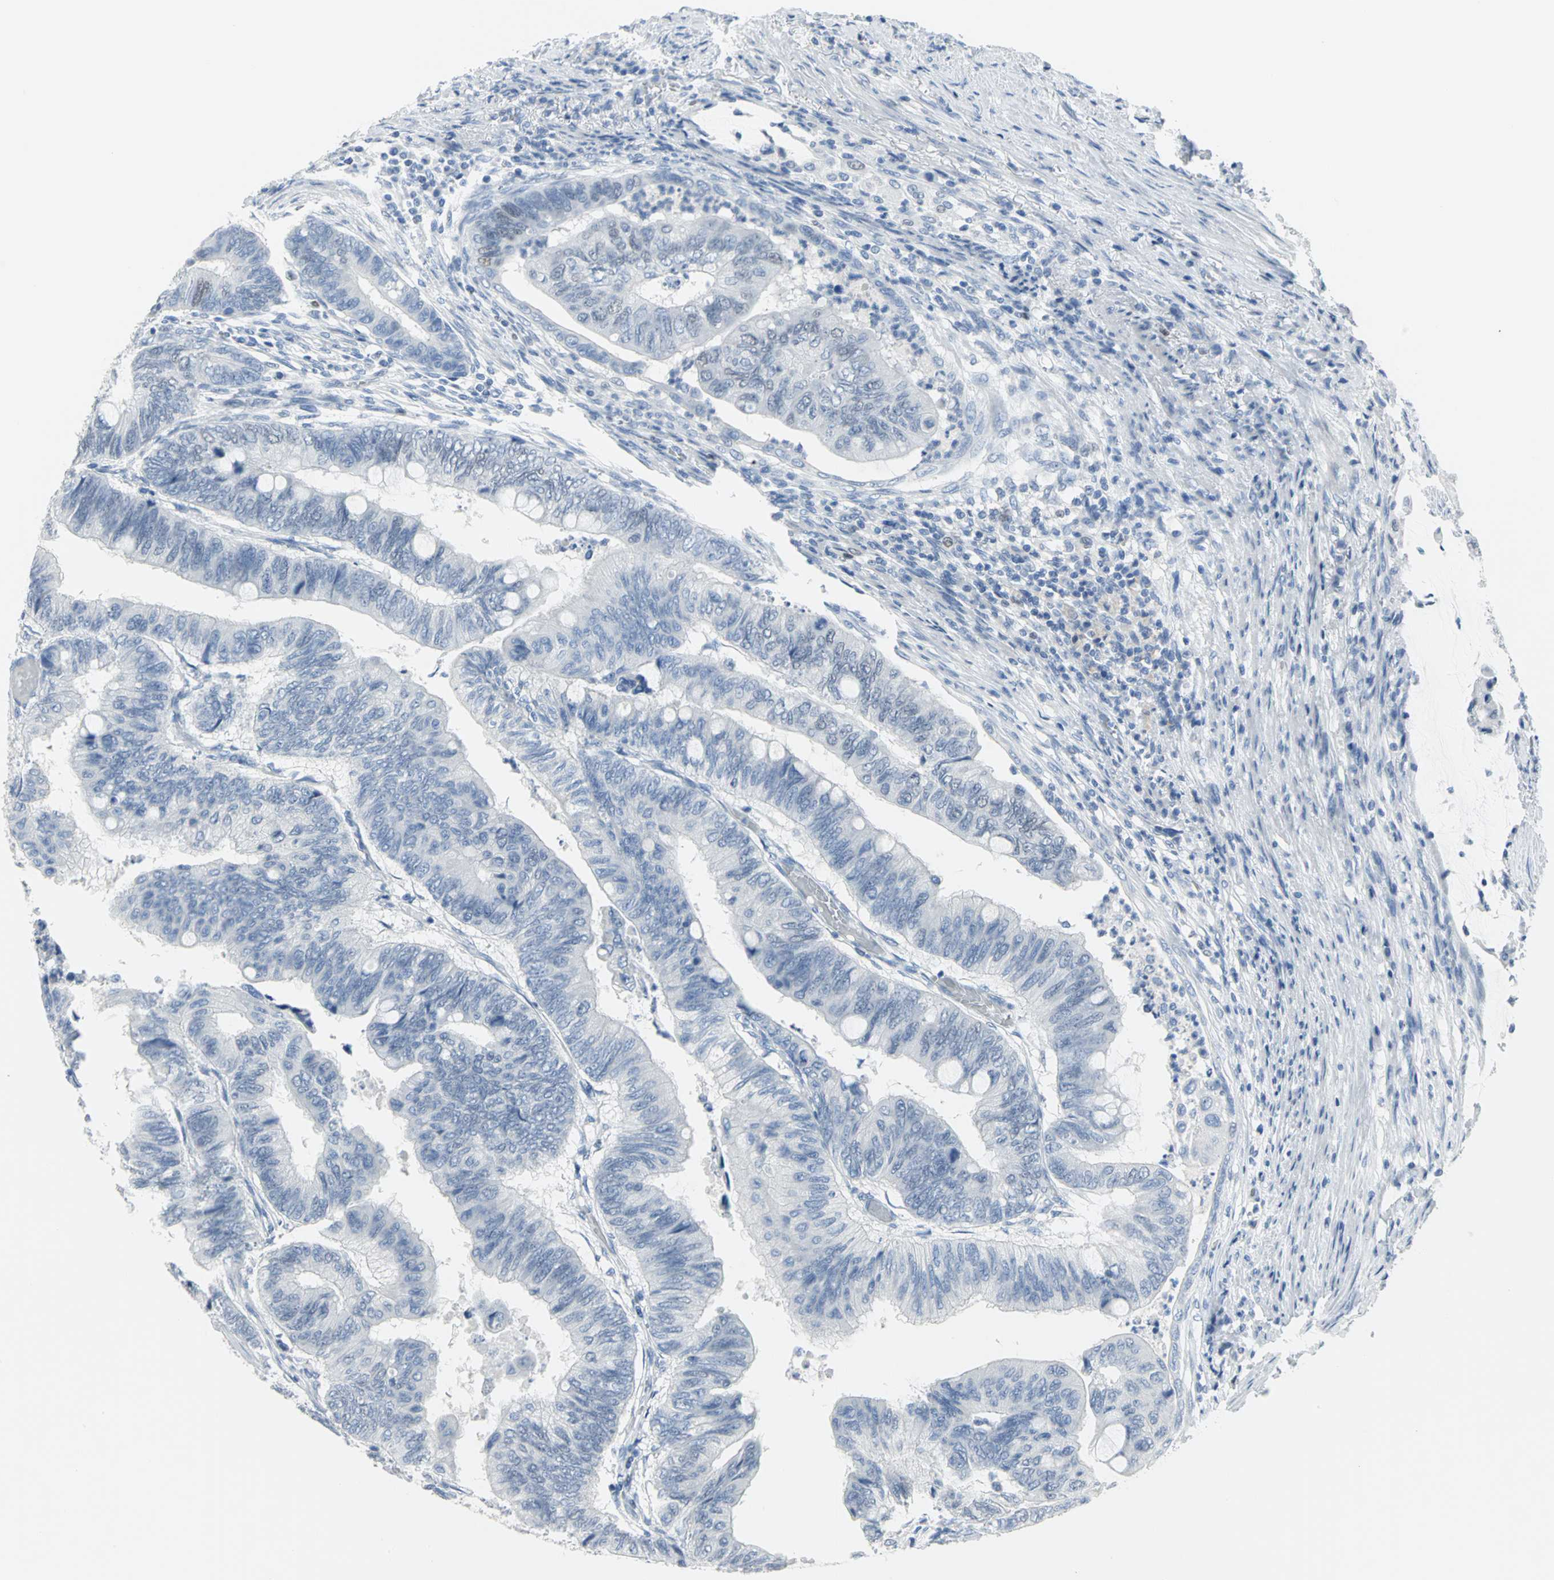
{"staining": {"intensity": "weak", "quantity": "<25%", "location": "nuclear"}, "tissue": "colorectal cancer", "cell_type": "Tumor cells", "image_type": "cancer", "snomed": [{"axis": "morphology", "description": "Normal tissue, NOS"}, {"axis": "morphology", "description": "Adenocarcinoma, NOS"}, {"axis": "topography", "description": "Rectum"}, {"axis": "topography", "description": "Peripheral nerve tissue"}], "caption": "IHC micrograph of neoplastic tissue: colorectal cancer stained with DAB displays no significant protein expression in tumor cells.", "gene": "MCM3", "patient": {"sex": "male", "age": 92}}